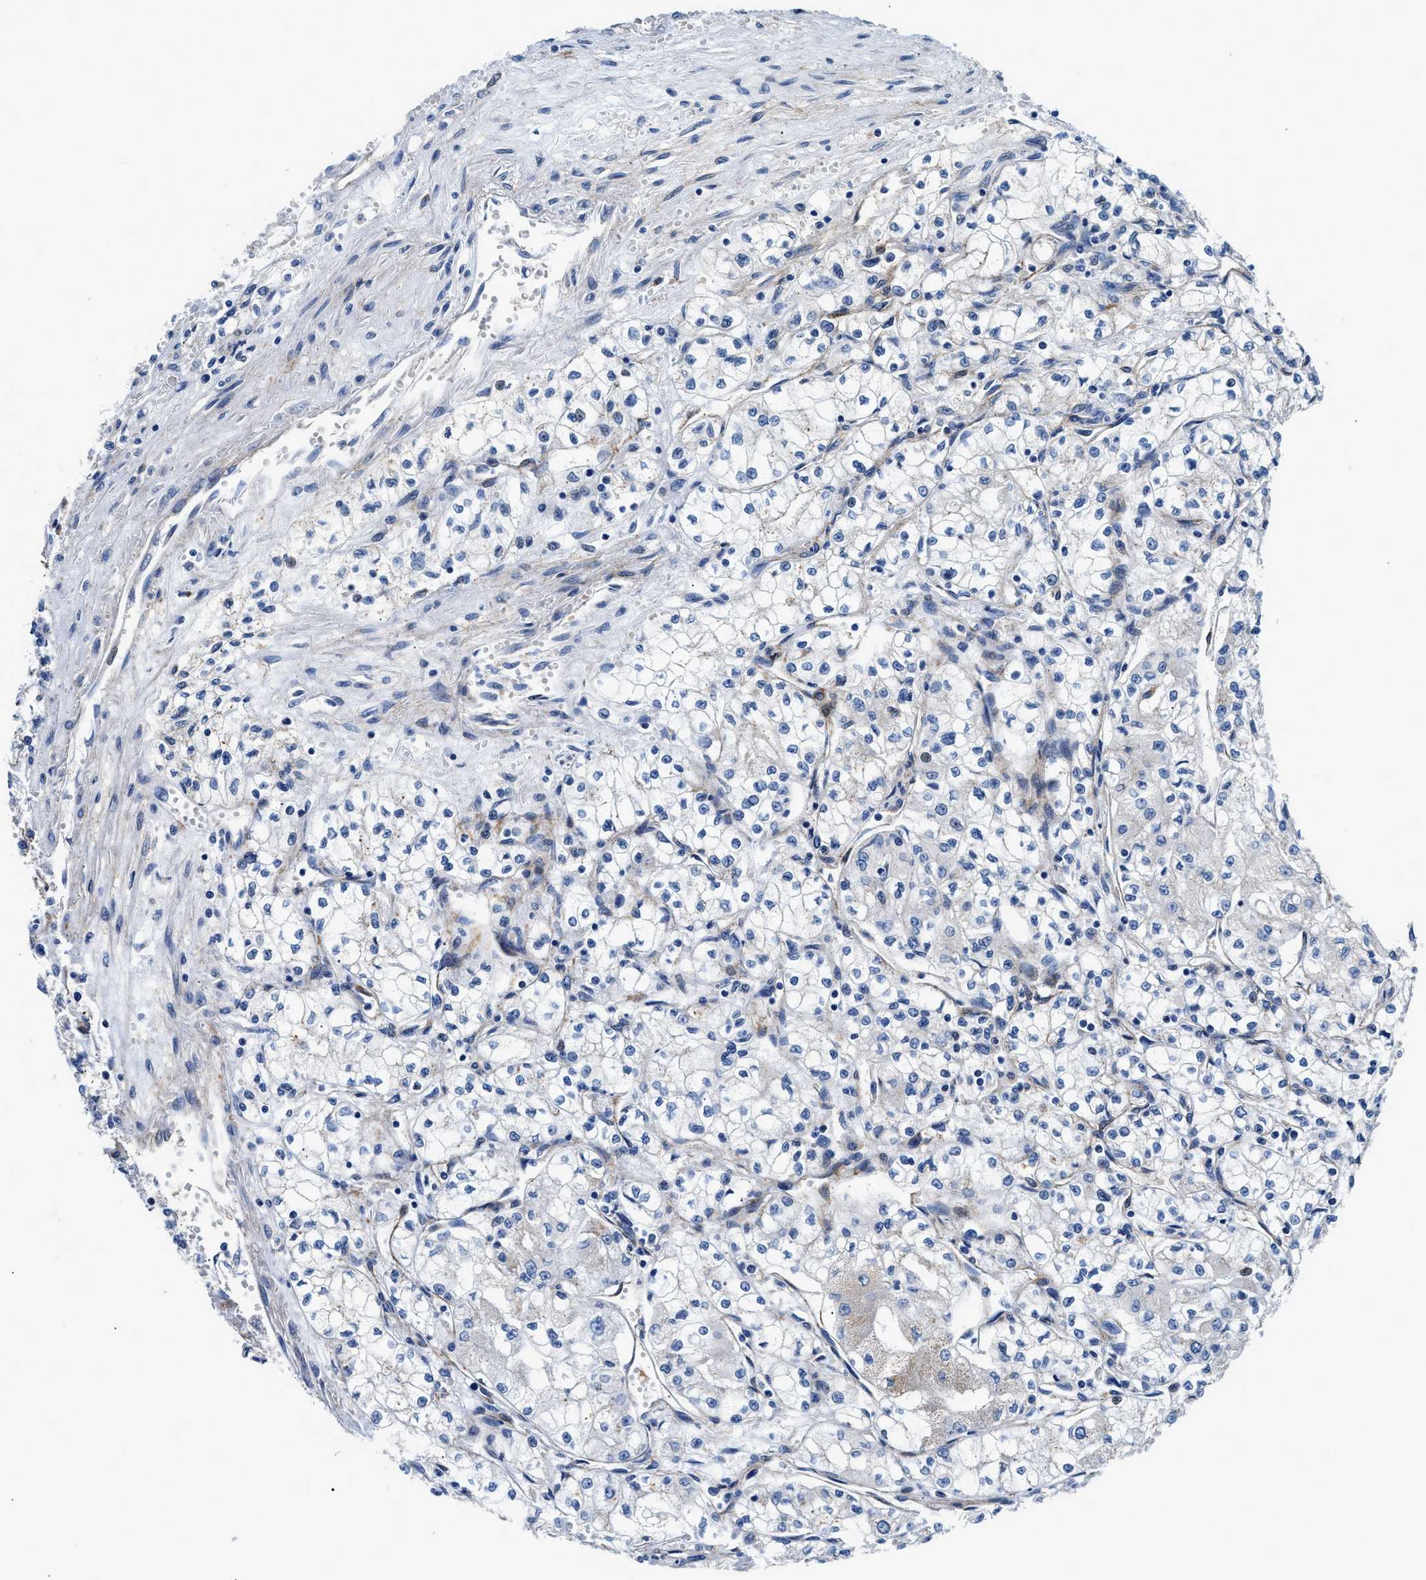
{"staining": {"intensity": "negative", "quantity": "none", "location": "none"}, "tissue": "renal cancer", "cell_type": "Tumor cells", "image_type": "cancer", "snomed": [{"axis": "morphology", "description": "Normal tissue, NOS"}, {"axis": "morphology", "description": "Adenocarcinoma, NOS"}, {"axis": "topography", "description": "Kidney"}], "caption": "Immunohistochemistry micrograph of neoplastic tissue: human renal adenocarcinoma stained with DAB (3,3'-diaminobenzidine) reveals no significant protein staining in tumor cells.", "gene": "DAG1", "patient": {"sex": "male", "age": 59}}